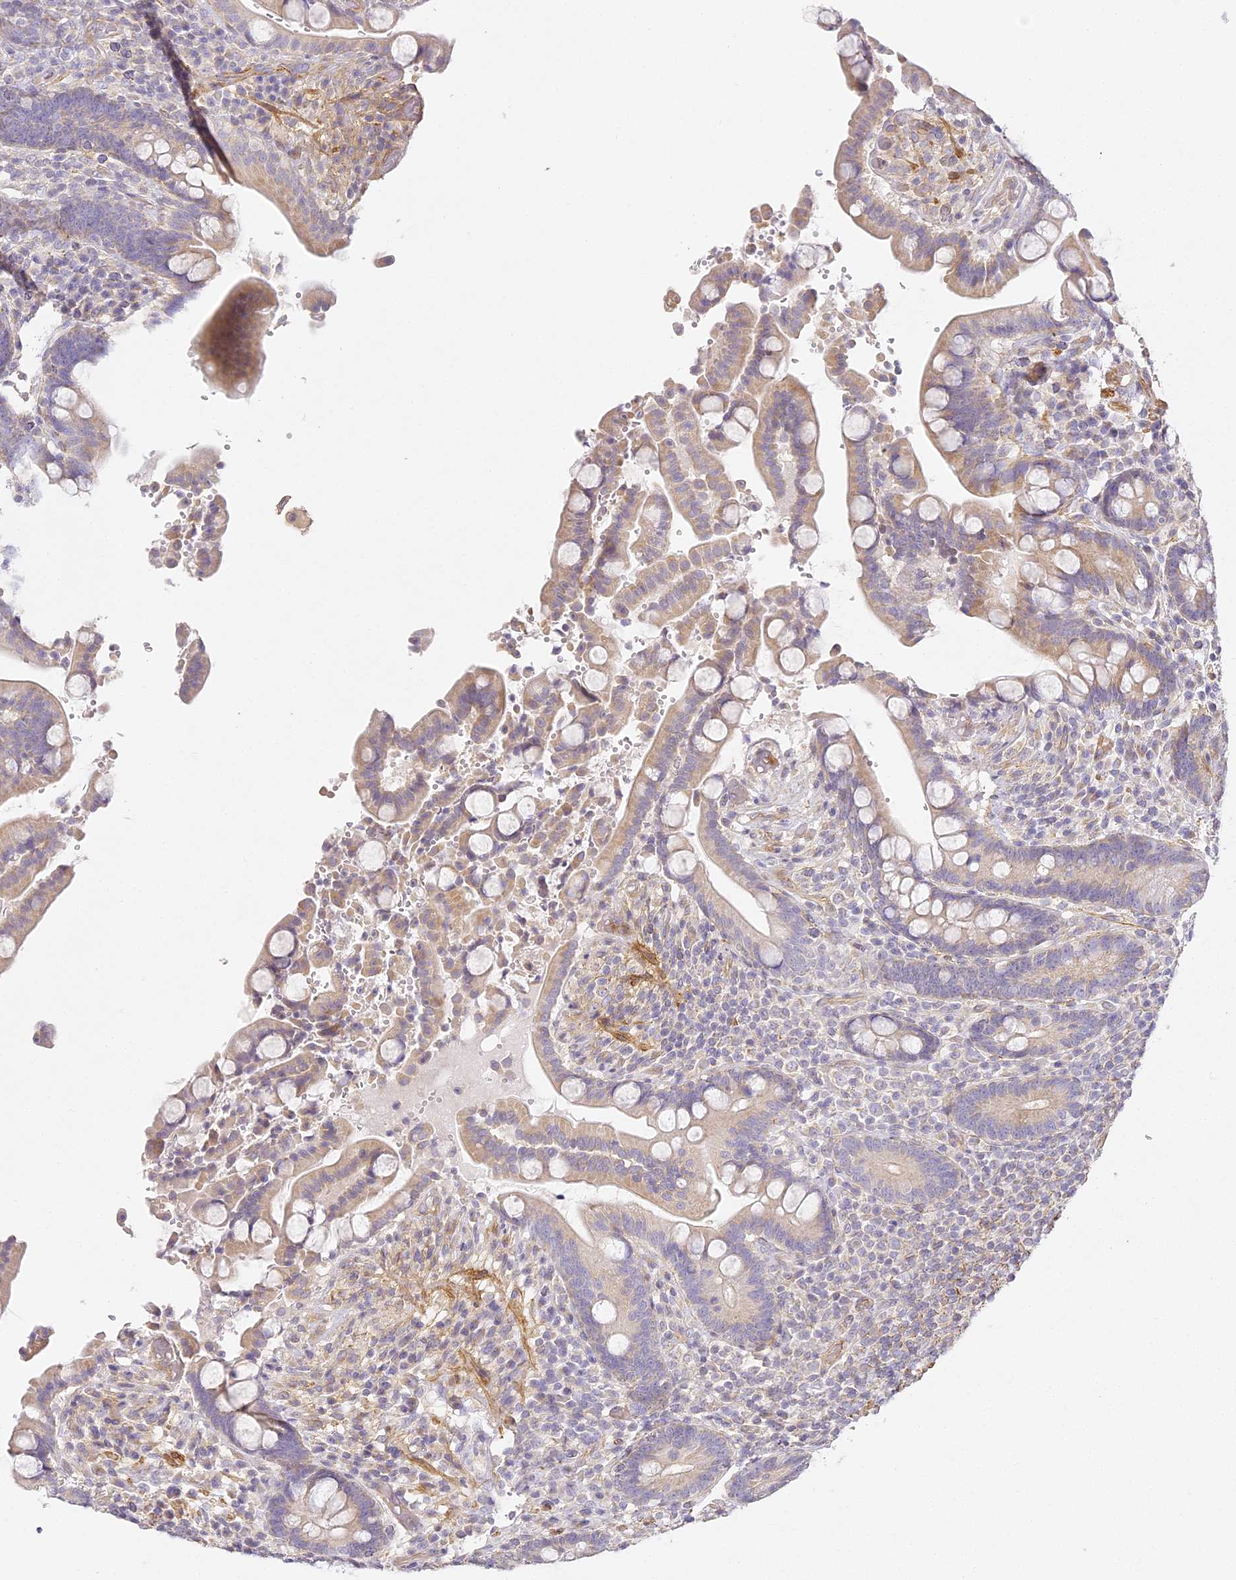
{"staining": {"intensity": "moderate", "quantity": ">75%", "location": "cytoplasmic/membranous"}, "tissue": "colon", "cell_type": "Endothelial cells", "image_type": "normal", "snomed": [{"axis": "morphology", "description": "Normal tissue, NOS"}, {"axis": "topography", "description": "Colon"}], "caption": "IHC (DAB (3,3'-diaminobenzidine)) staining of benign colon reveals moderate cytoplasmic/membranous protein positivity in about >75% of endothelial cells.", "gene": "MED28", "patient": {"sex": "male", "age": 73}}